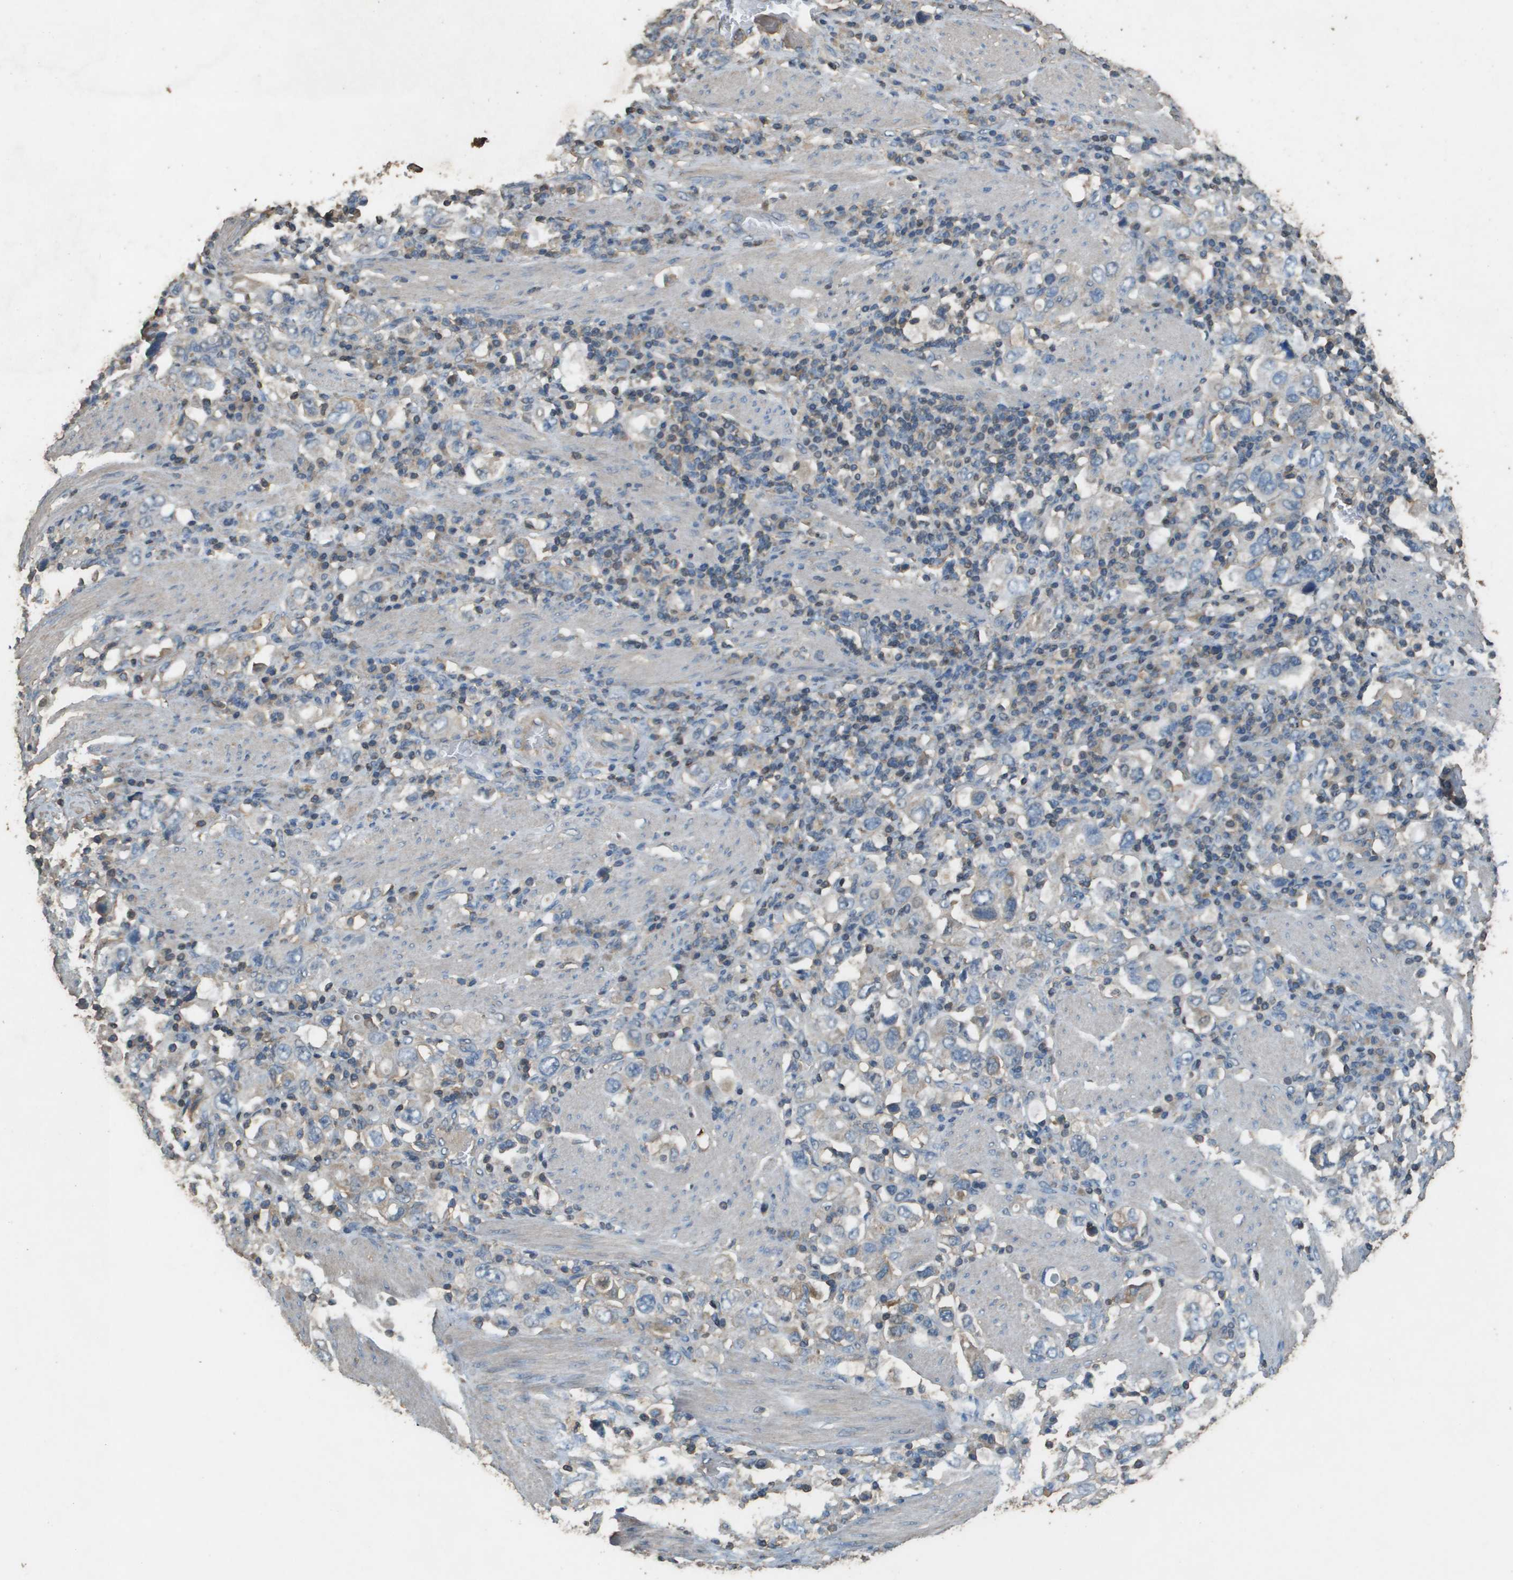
{"staining": {"intensity": "negative", "quantity": "none", "location": "none"}, "tissue": "stomach cancer", "cell_type": "Tumor cells", "image_type": "cancer", "snomed": [{"axis": "morphology", "description": "Adenocarcinoma, NOS"}, {"axis": "topography", "description": "Stomach, upper"}], "caption": "The image shows no significant expression in tumor cells of stomach adenocarcinoma.", "gene": "MS4A7", "patient": {"sex": "male", "age": 62}}